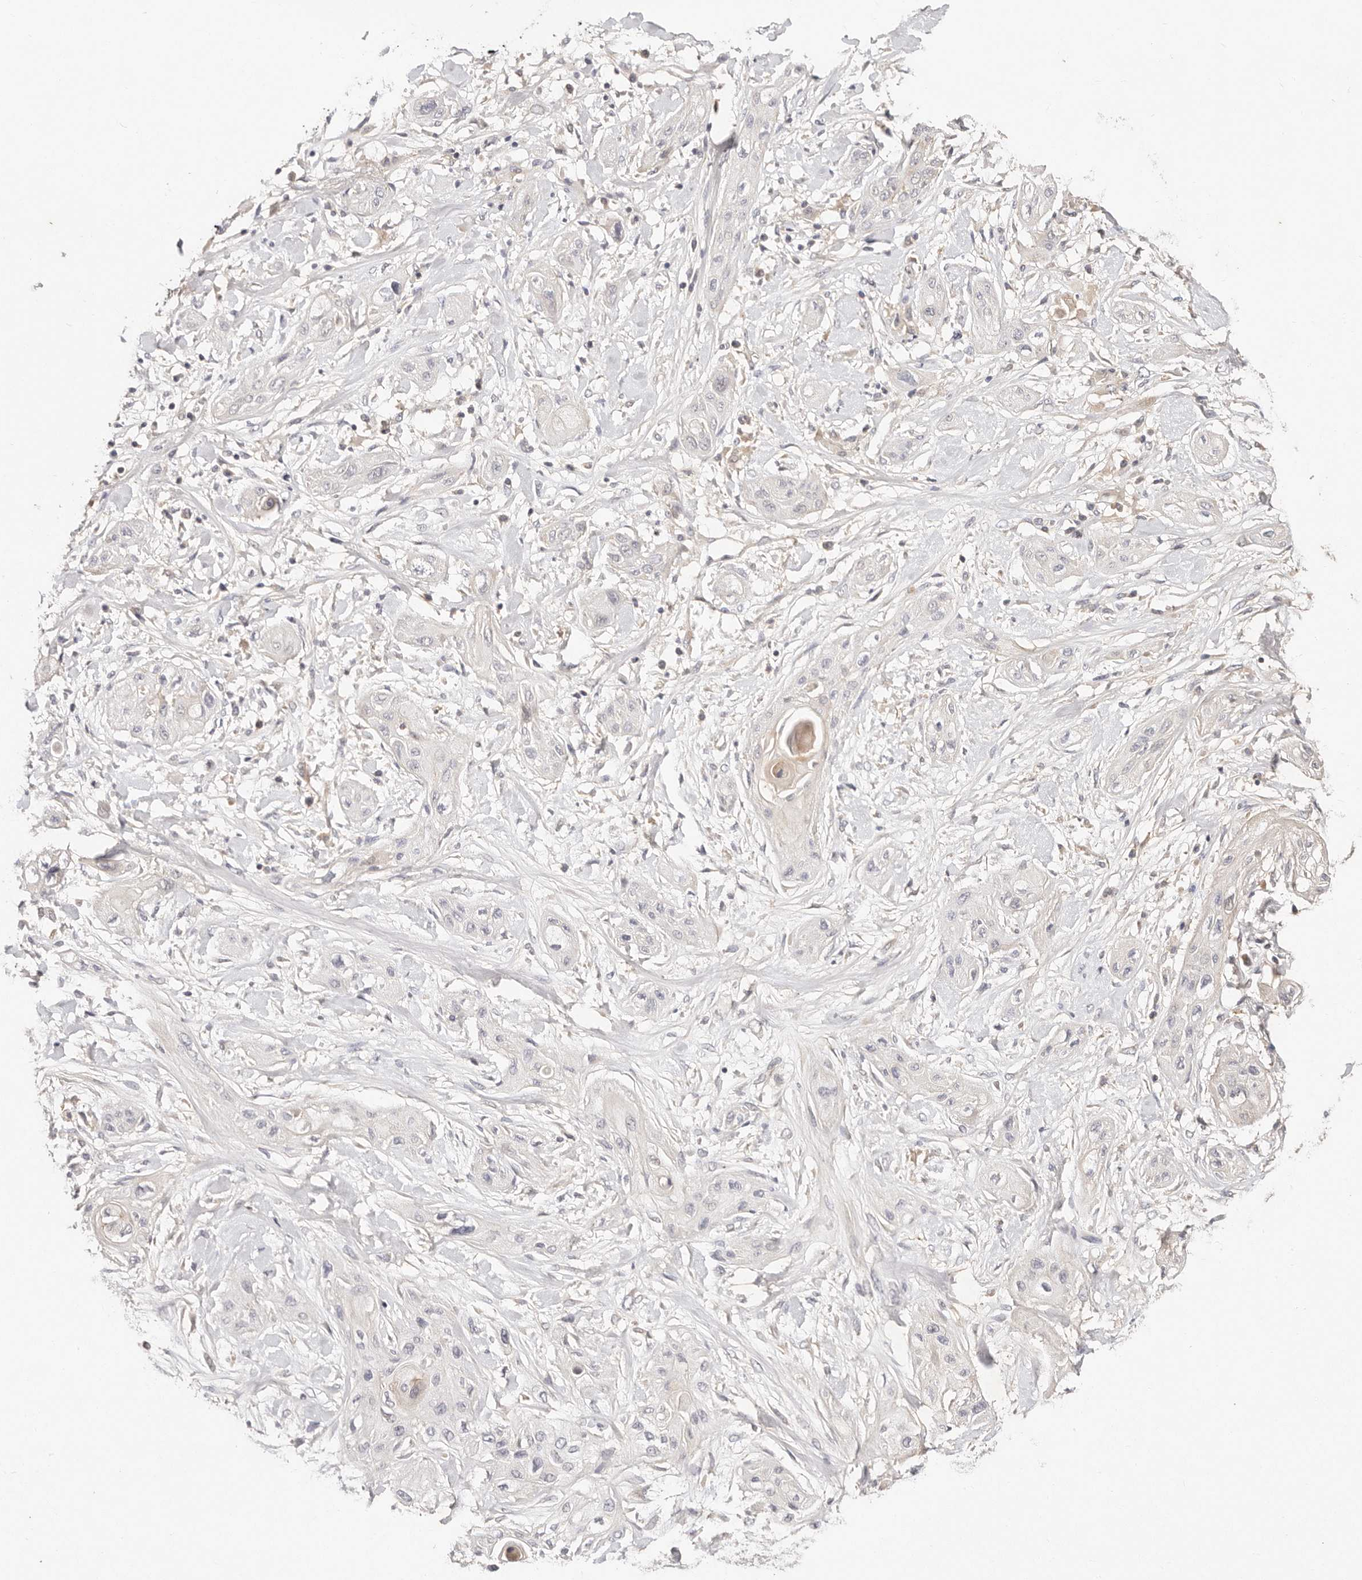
{"staining": {"intensity": "negative", "quantity": "none", "location": "none"}, "tissue": "lung cancer", "cell_type": "Tumor cells", "image_type": "cancer", "snomed": [{"axis": "morphology", "description": "Squamous cell carcinoma, NOS"}, {"axis": "topography", "description": "Lung"}], "caption": "High power microscopy image of an immunohistochemistry (IHC) photomicrograph of squamous cell carcinoma (lung), revealing no significant staining in tumor cells.", "gene": "CXADR", "patient": {"sex": "female", "age": 47}}